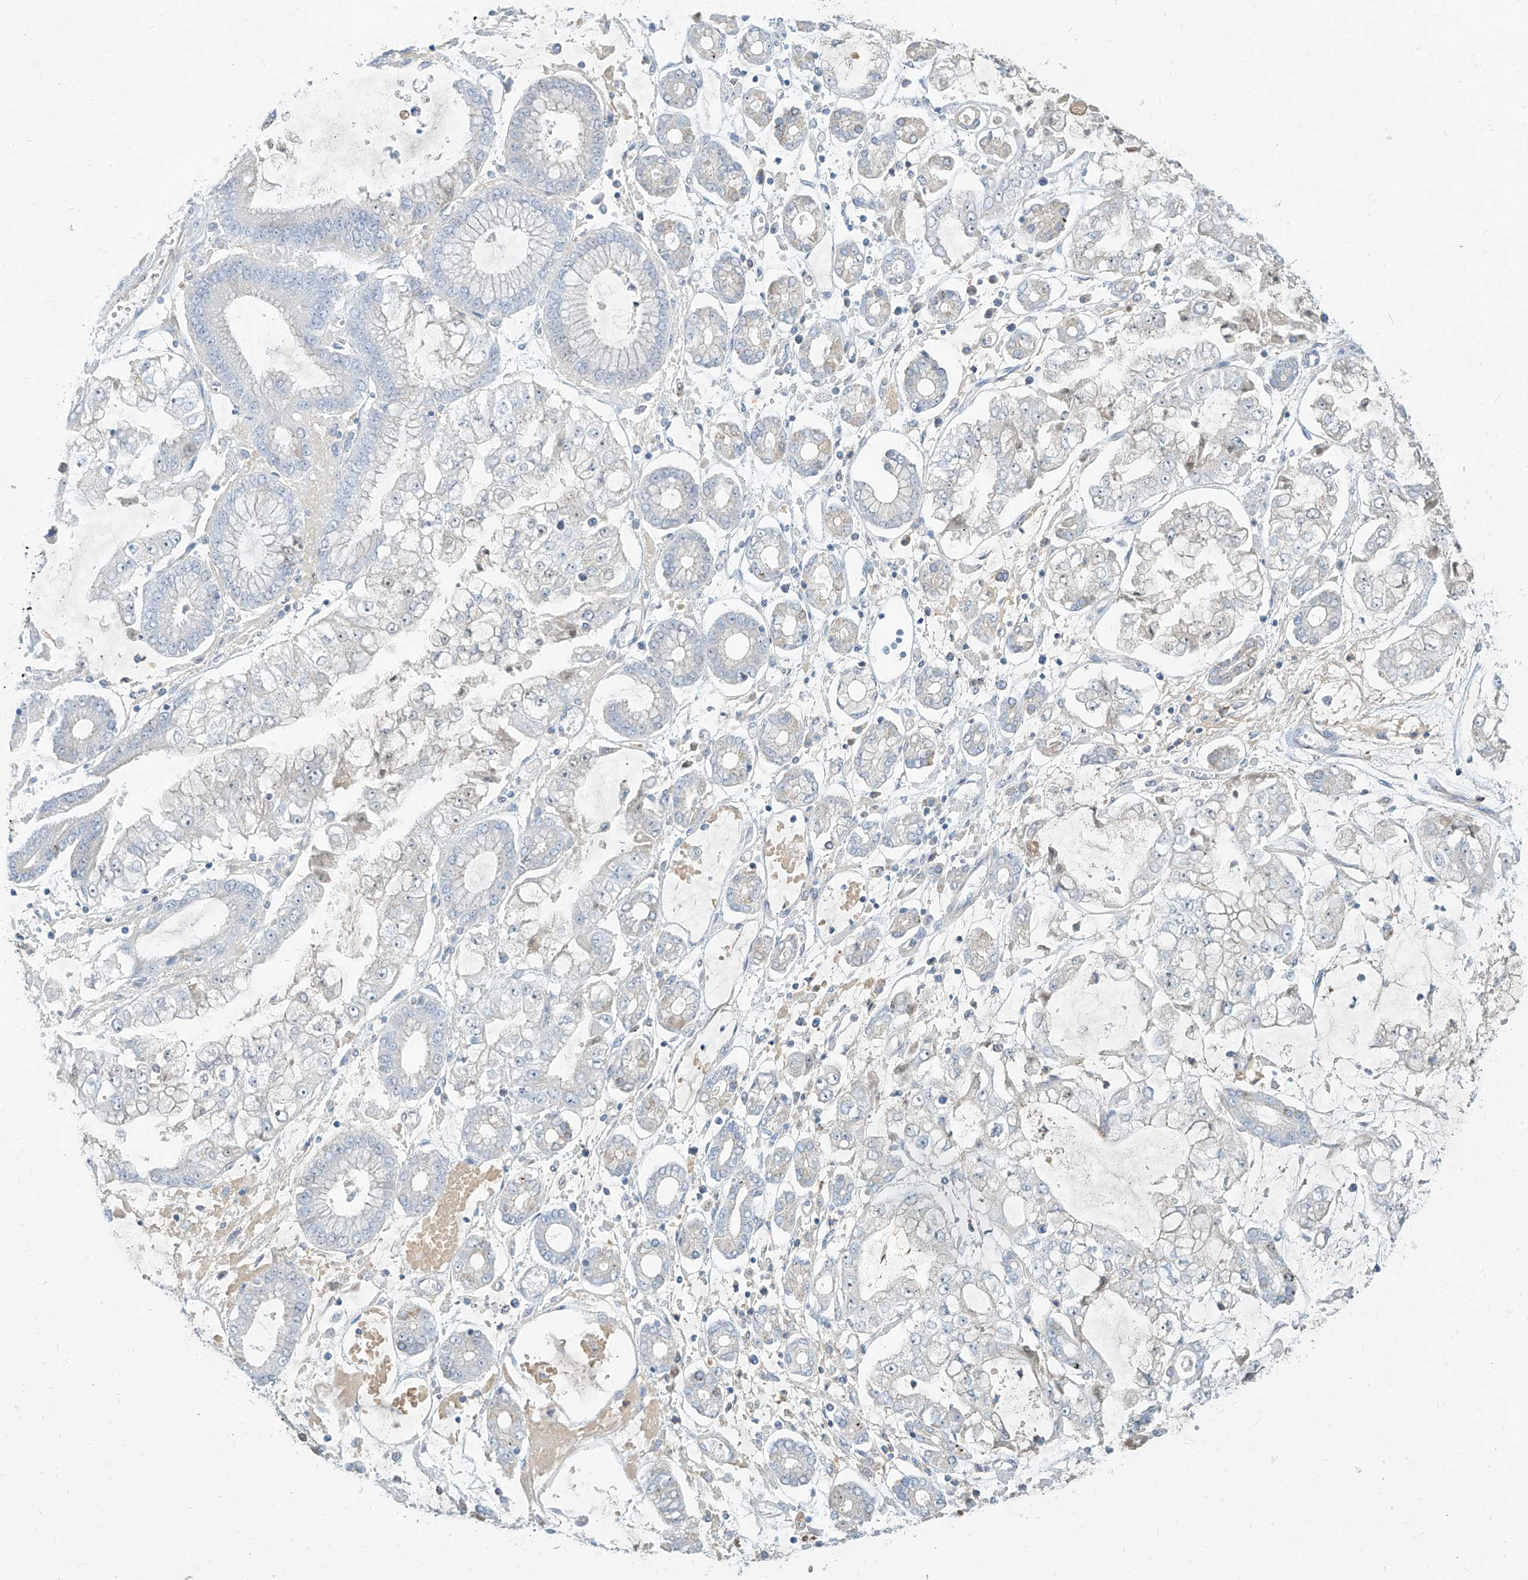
{"staining": {"intensity": "negative", "quantity": "none", "location": "none"}, "tissue": "stomach cancer", "cell_type": "Tumor cells", "image_type": "cancer", "snomed": [{"axis": "morphology", "description": "Adenocarcinoma, NOS"}, {"axis": "topography", "description": "Stomach"}], "caption": "This histopathology image is of stomach cancer (adenocarcinoma) stained with immunohistochemistry to label a protein in brown with the nuclei are counter-stained blue. There is no staining in tumor cells.", "gene": "C2orf42", "patient": {"sex": "male", "age": 76}}